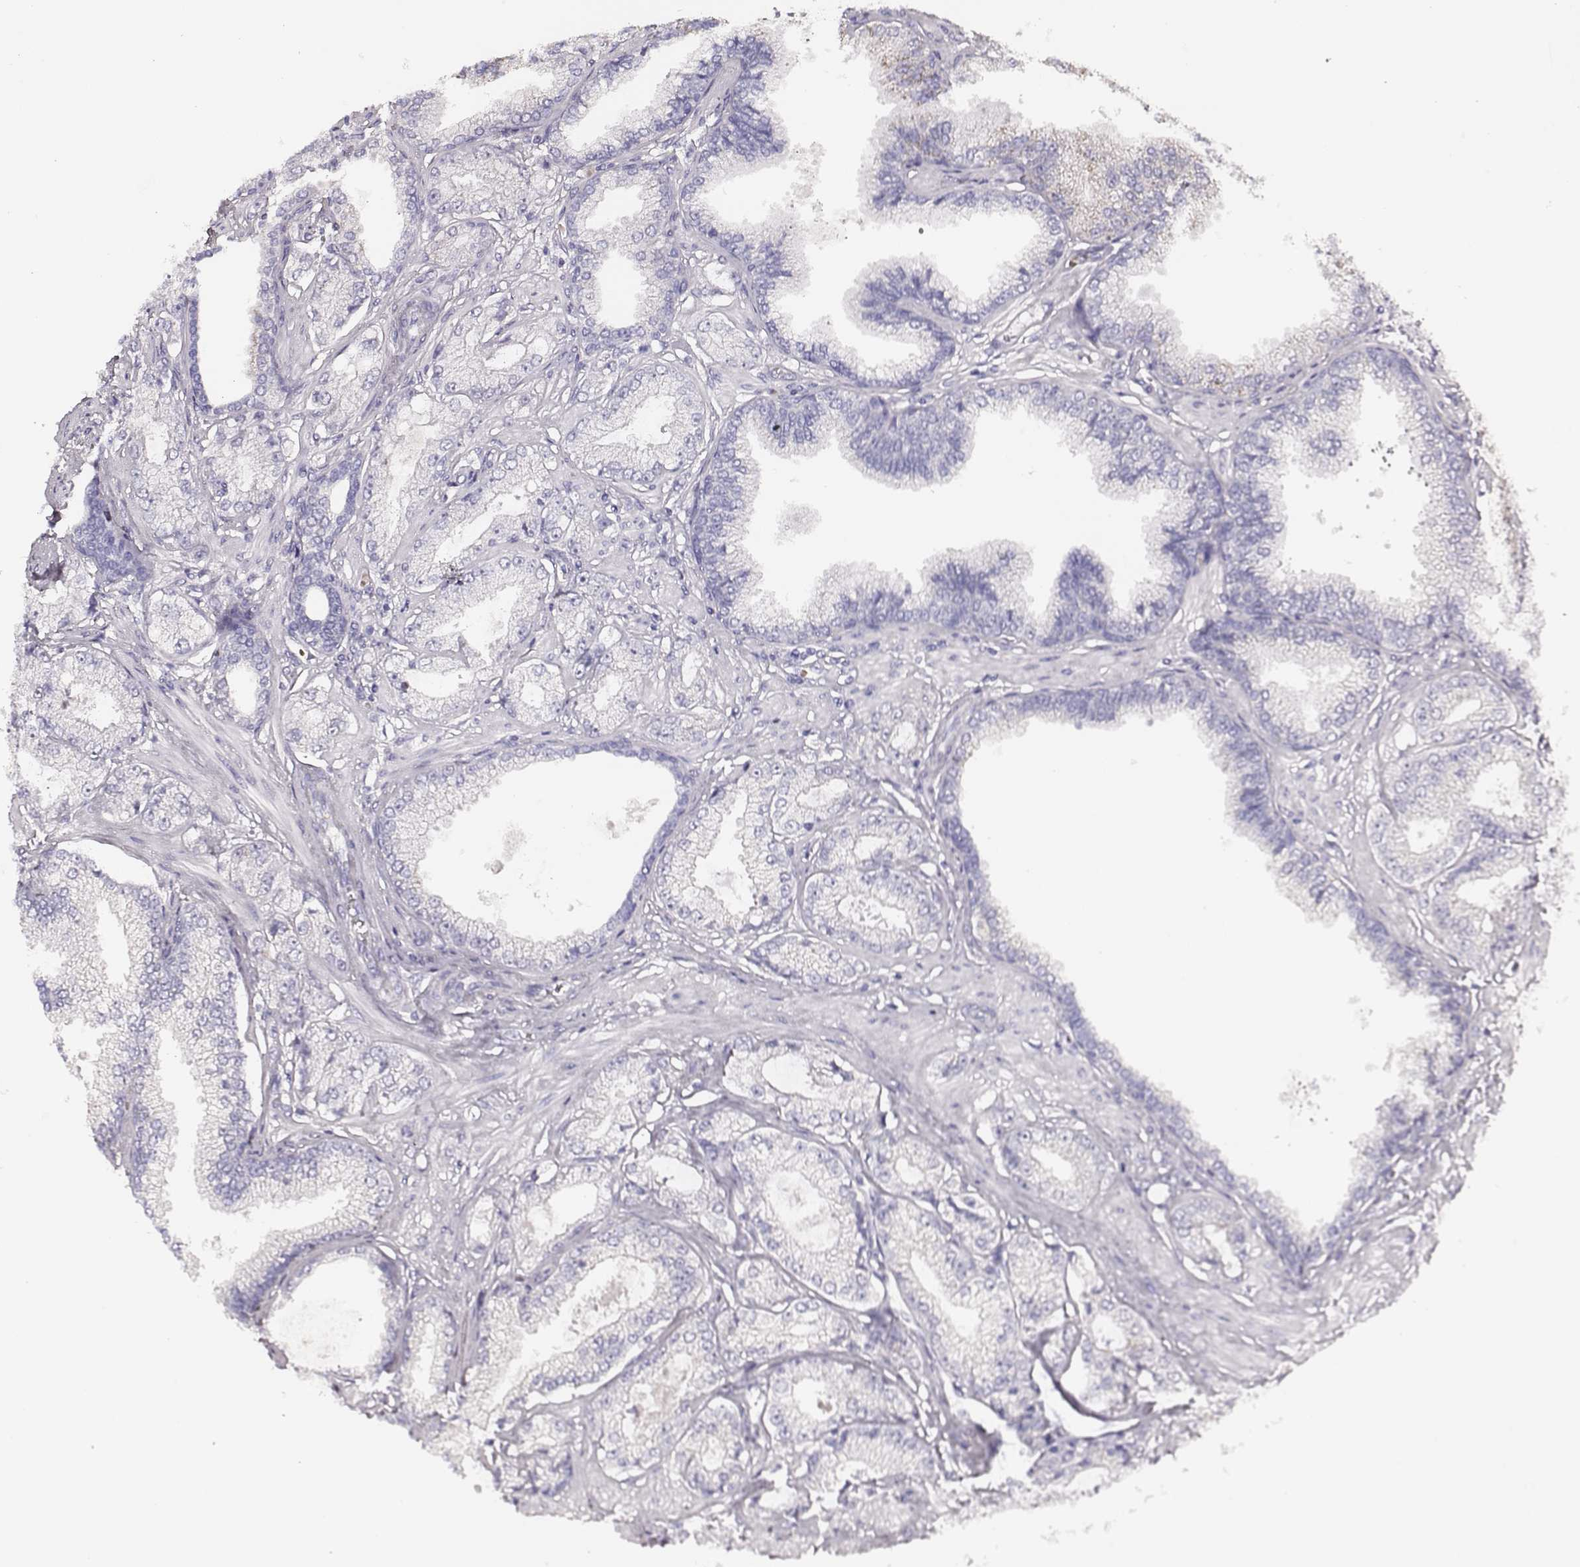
{"staining": {"intensity": "negative", "quantity": "none", "location": "none"}, "tissue": "prostate cancer", "cell_type": "Tumor cells", "image_type": "cancer", "snomed": [{"axis": "morphology", "description": "Adenocarcinoma, NOS"}, {"axis": "topography", "description": "Prostate"}], "caption": "An immunohistochemistry (IHC) image of prostate adenocarcinoma is shown. There is no staining in tumor cells of prostate adenocarcinoma.", "gene": "AADAT", "patient": {"sex": "male", "age": 64}}